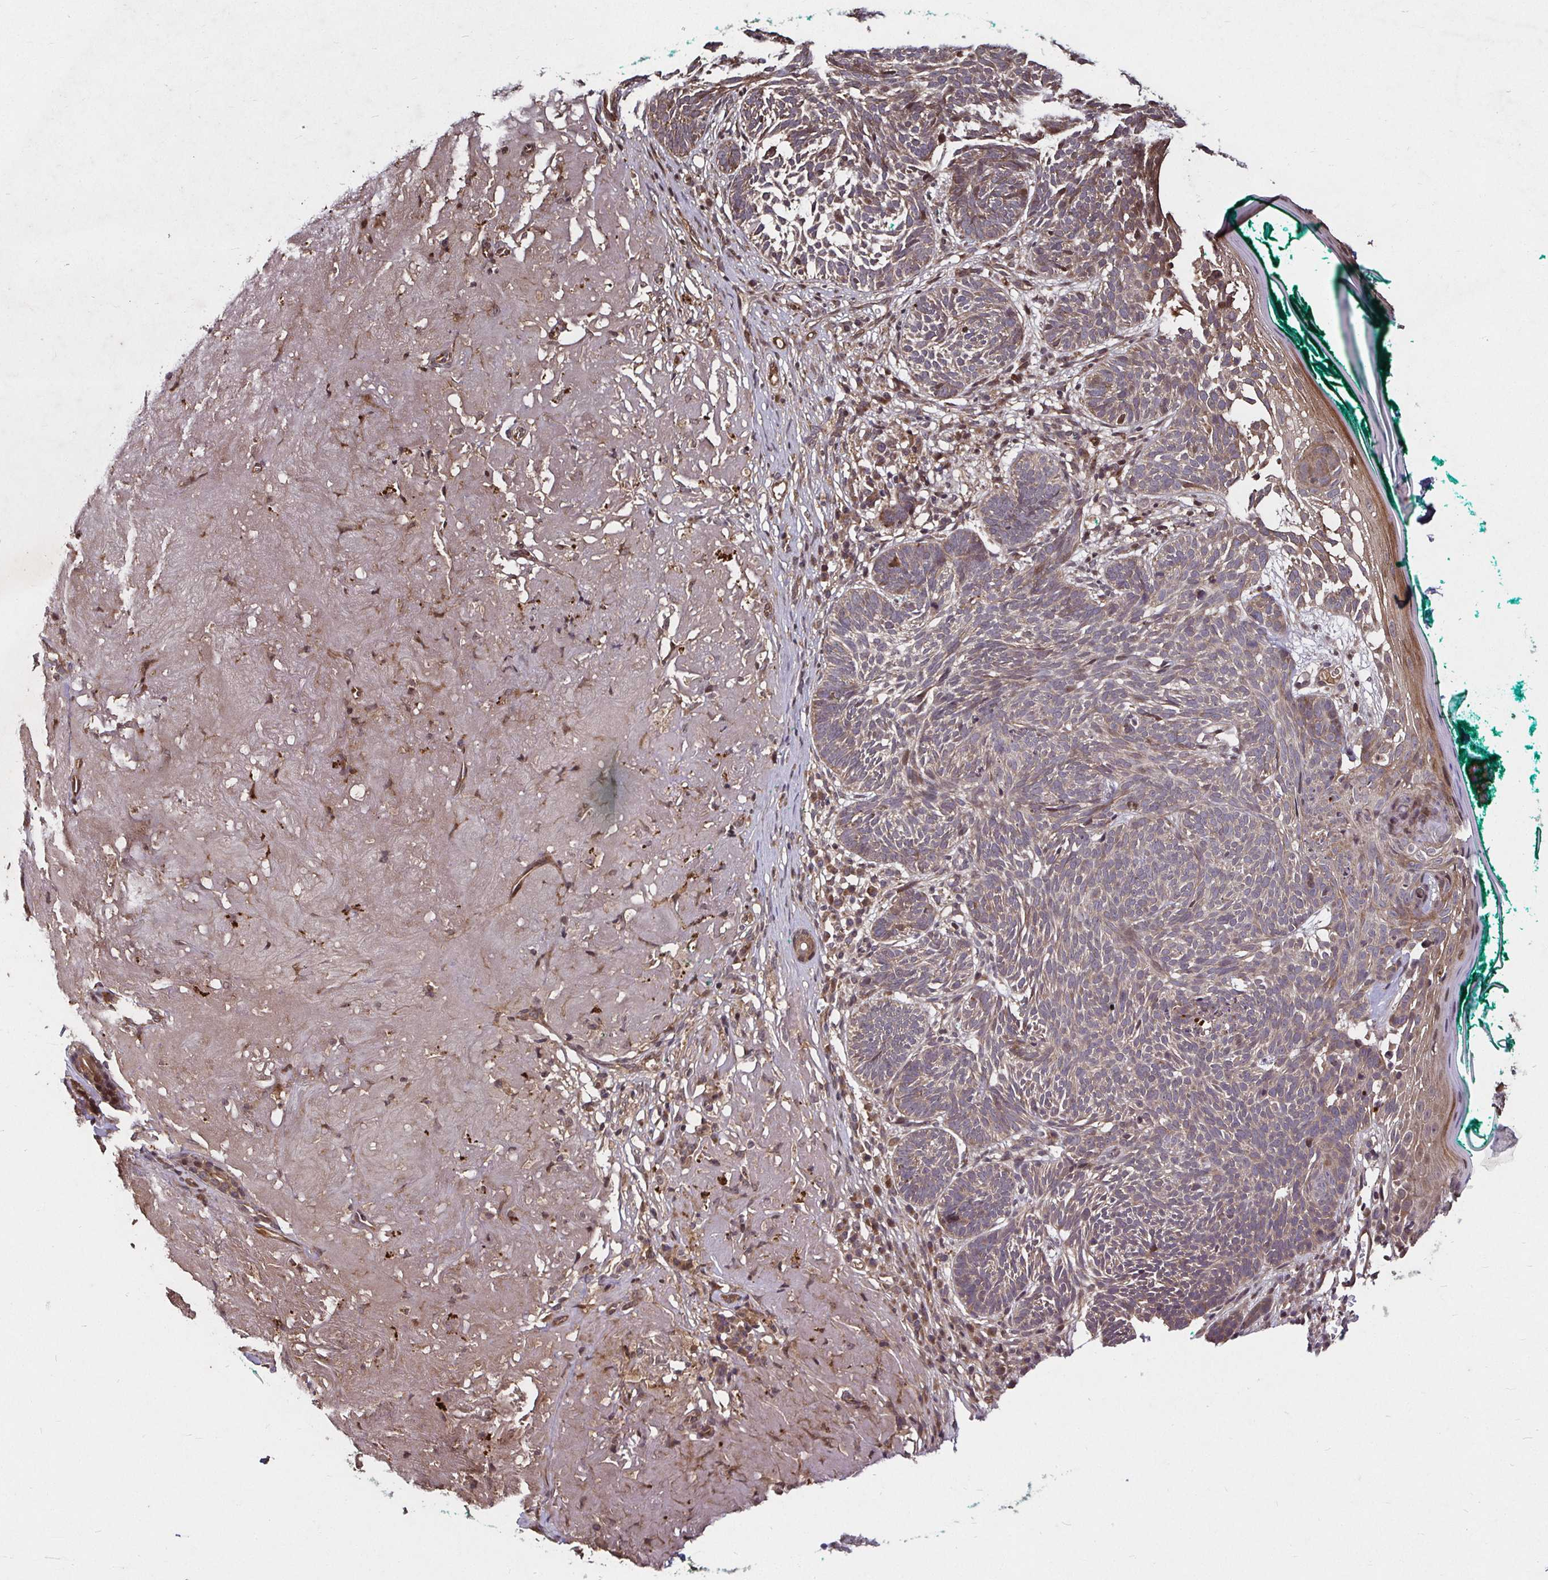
{"staining": {"intensity": "weak", "quantity": "25%-75%", "location": "cytoplasmic/membranous"}, "tissue": "skin cancer", "cell_type": "Tumor cells", "image_type": "cancer", "snomed": [{"axis": "morphology", "description": "Basal cell carcinoma"}, {"axis": "topography", "description": "Skin"}, {"axis": "topography", "description": "Skin of face"}], "caption": "Basal cell carcinoma (skin) stained for a protein displays weak cytoplasmic/membranous positivity in tumor cells.", "gene": "SMYD3", "patient": {"sex": "female", "age": 80}}